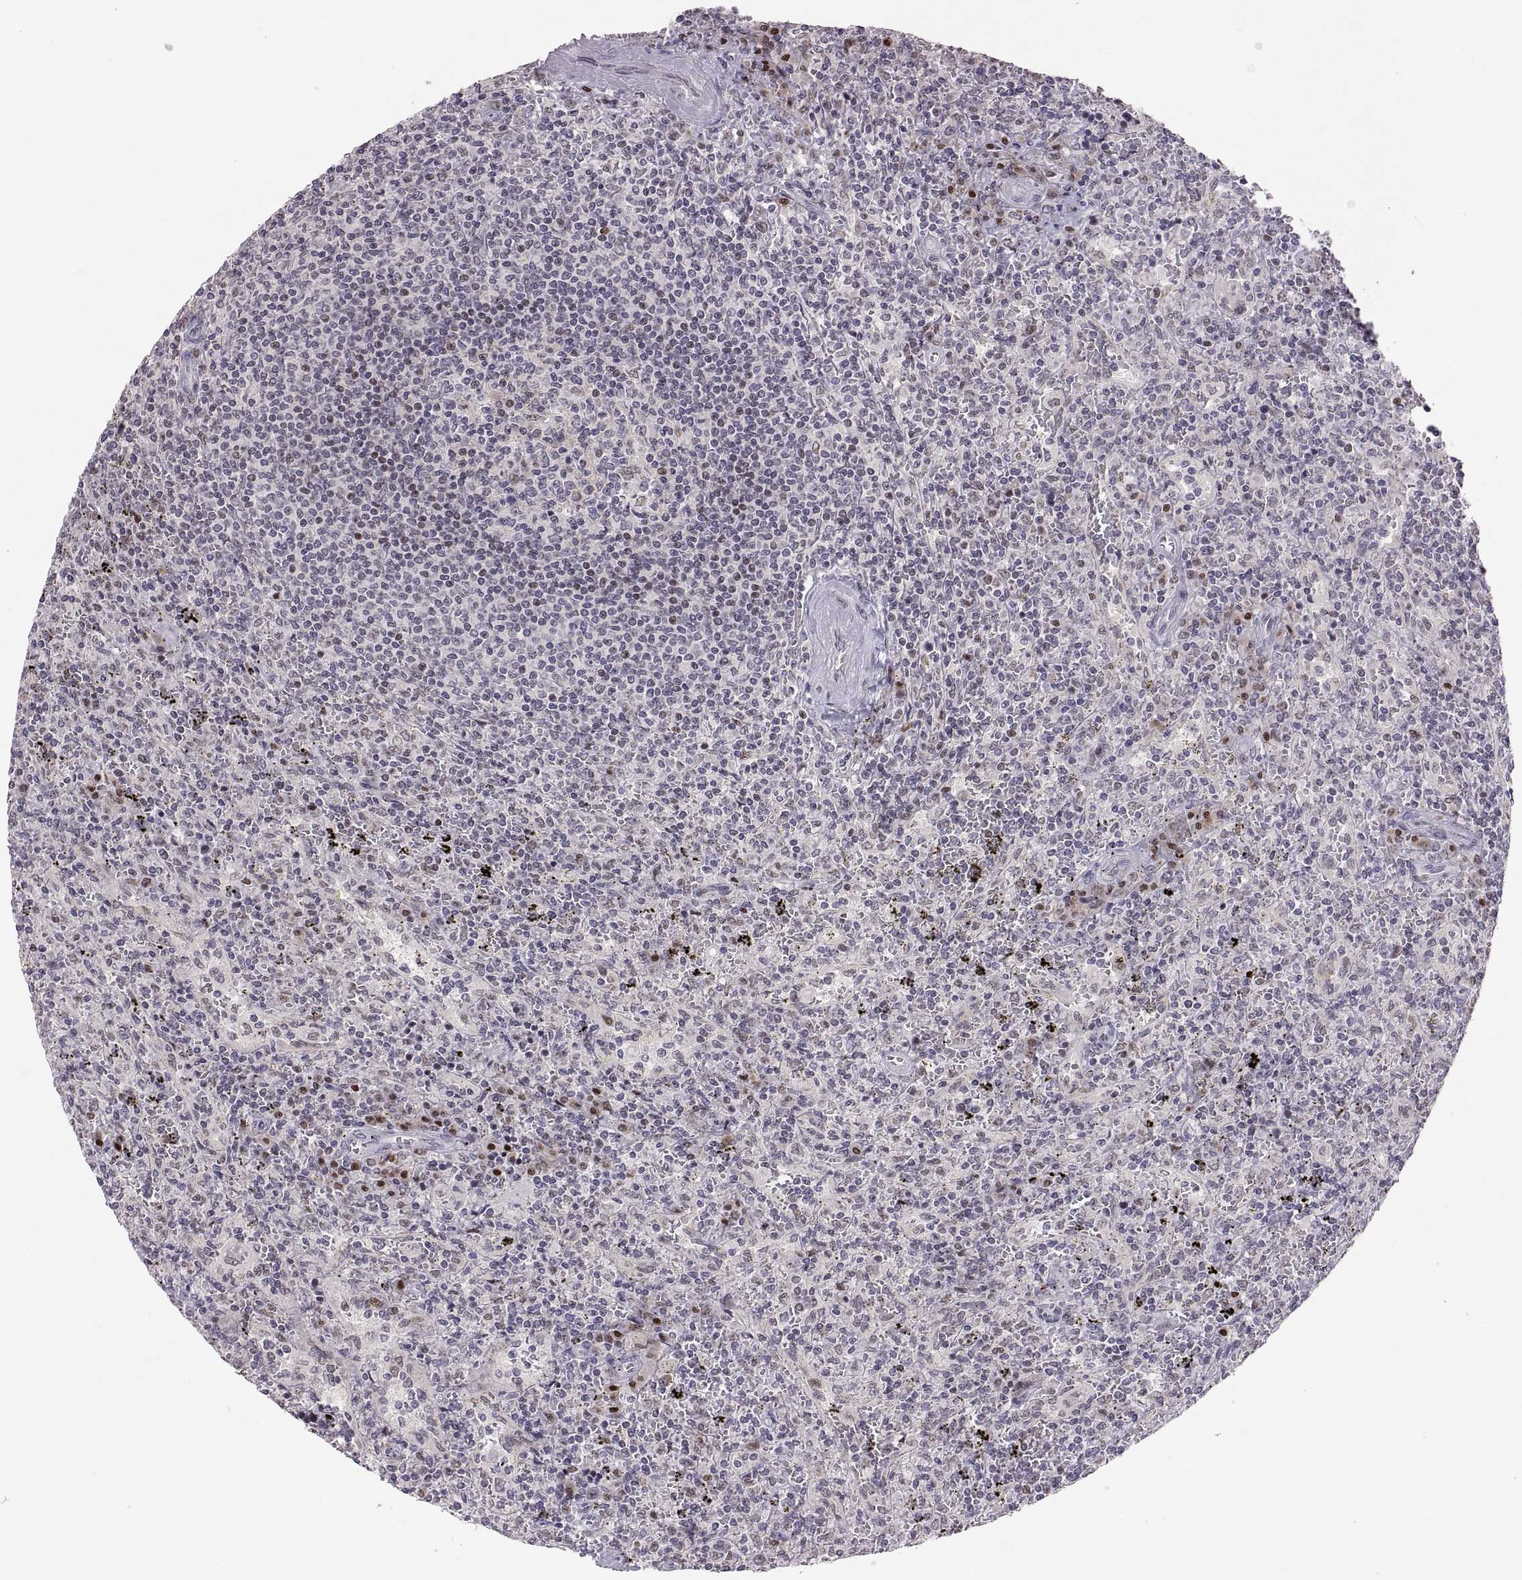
{"staining": {"intensity": "moderate", "quantity": "<25%", "location": "nuclear"}, "tissue": "lymphoma", "cell_type": "Tumor cells", "image_type": "cancer", "snomed": [{"axis": "morphology", "description": "Malignant lymphoma, non-Hodgkin's type, Low grade"}, {"axis": "topography", "description": "Spleen"}], "caption": "Low-grade malignant lymphoma, non-Hodgkin's type tissue demonstrates moderate nuclear expression in approximately <25% of tumor cells, visualized by immunohistochemistry.", "gene": "SNAI1", "patient": {"sex": "male", "age": 62}}